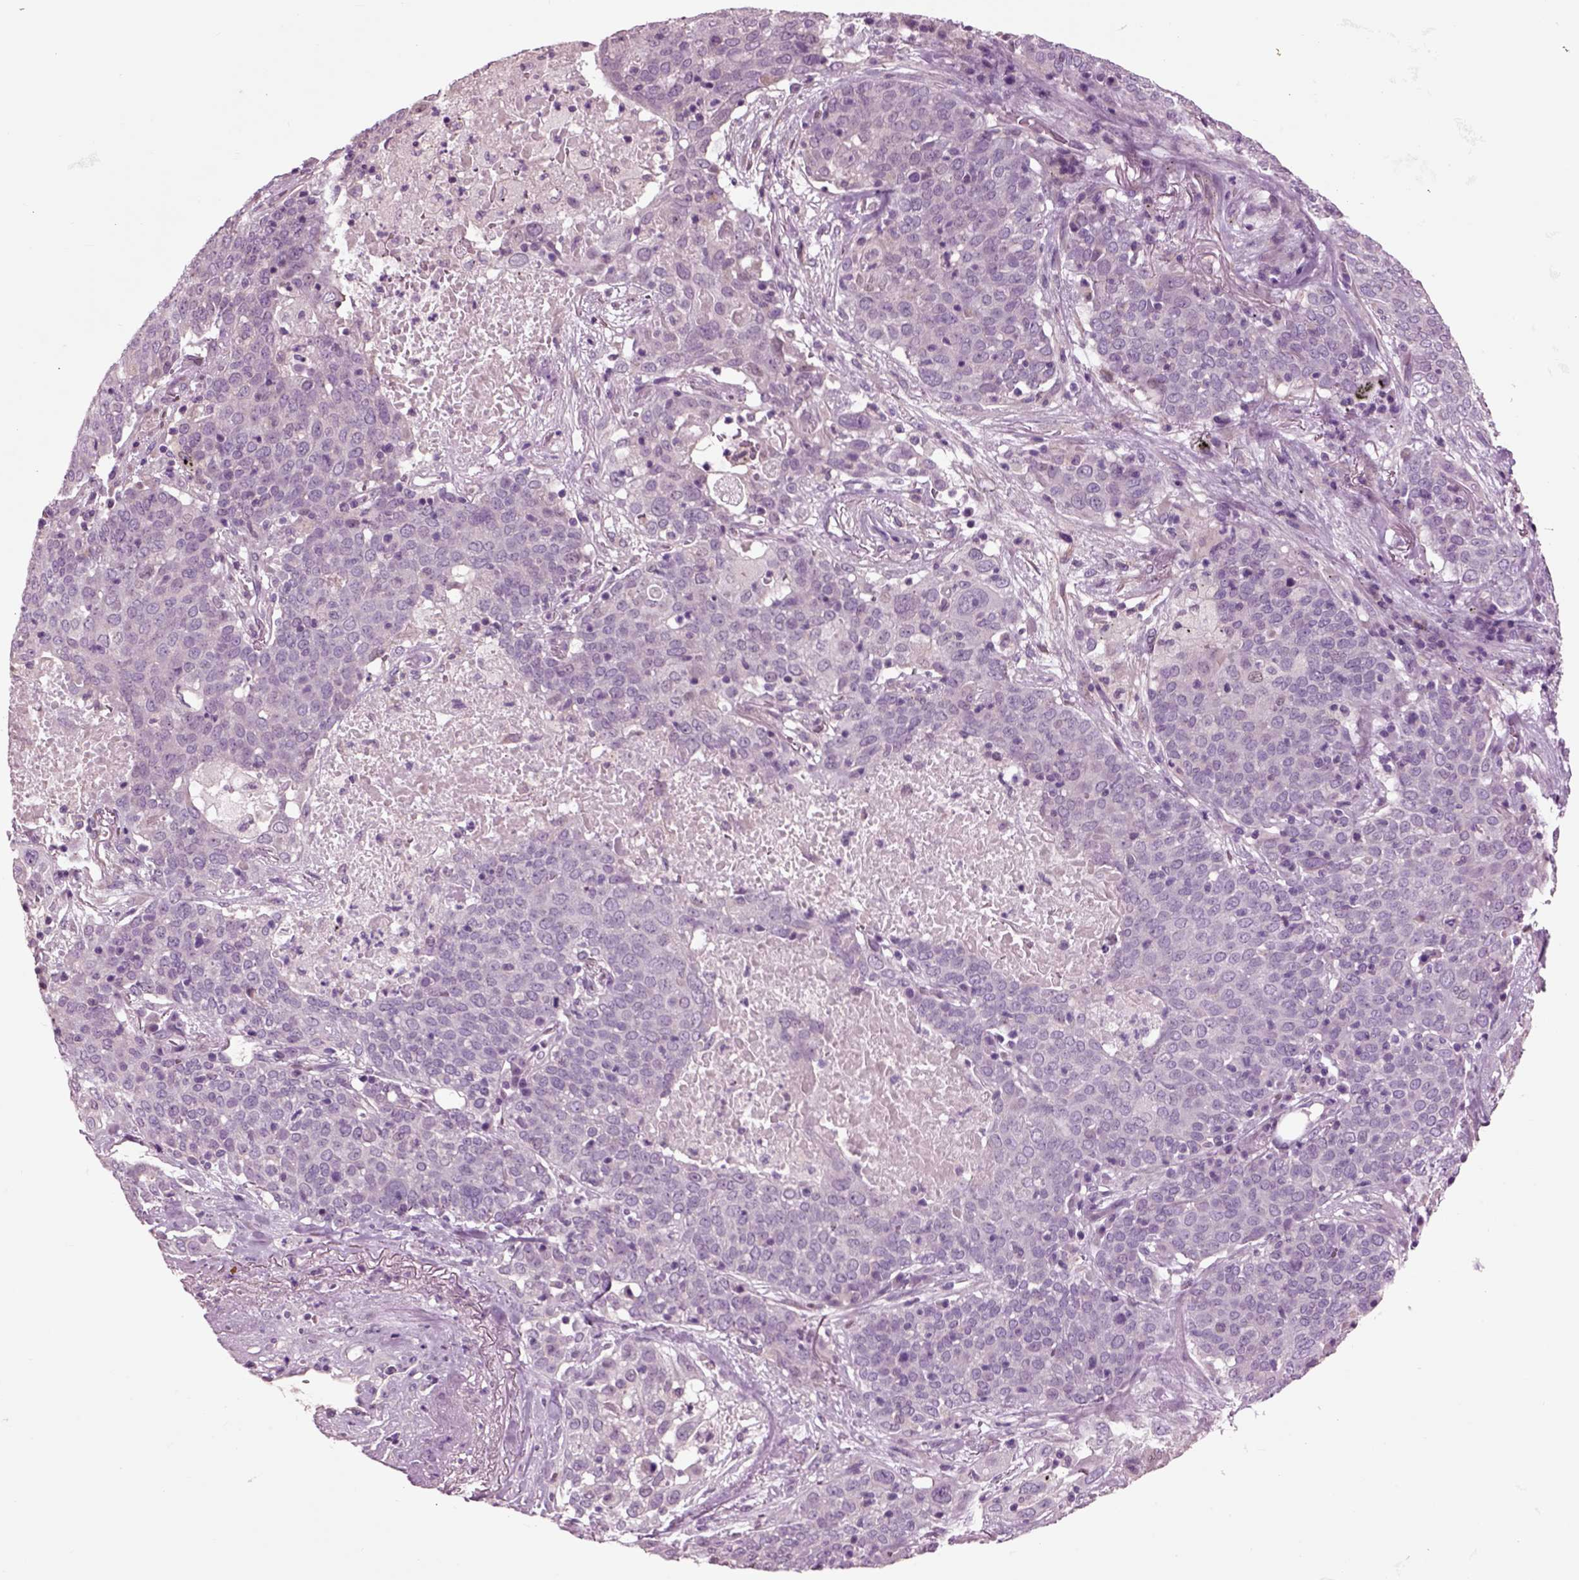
{"staining": {"intensity": "negative", "quantity": "none", "location": "none"}, "tissue": "lung cancer", "cell_type": "Tumor cells", "image_type": "cancer", "snomed": [{"axis": "morphology", "description": "Squamous cell carcinoma, NOS"}, {"axis": "topography", "description": "Lung"}], "caption": "This is an IHC photomicrograph of human lung cancer. There is no staining in tumor cells.", "gene": "CHGB", "patient": {"sex": "male", "age": 82}}